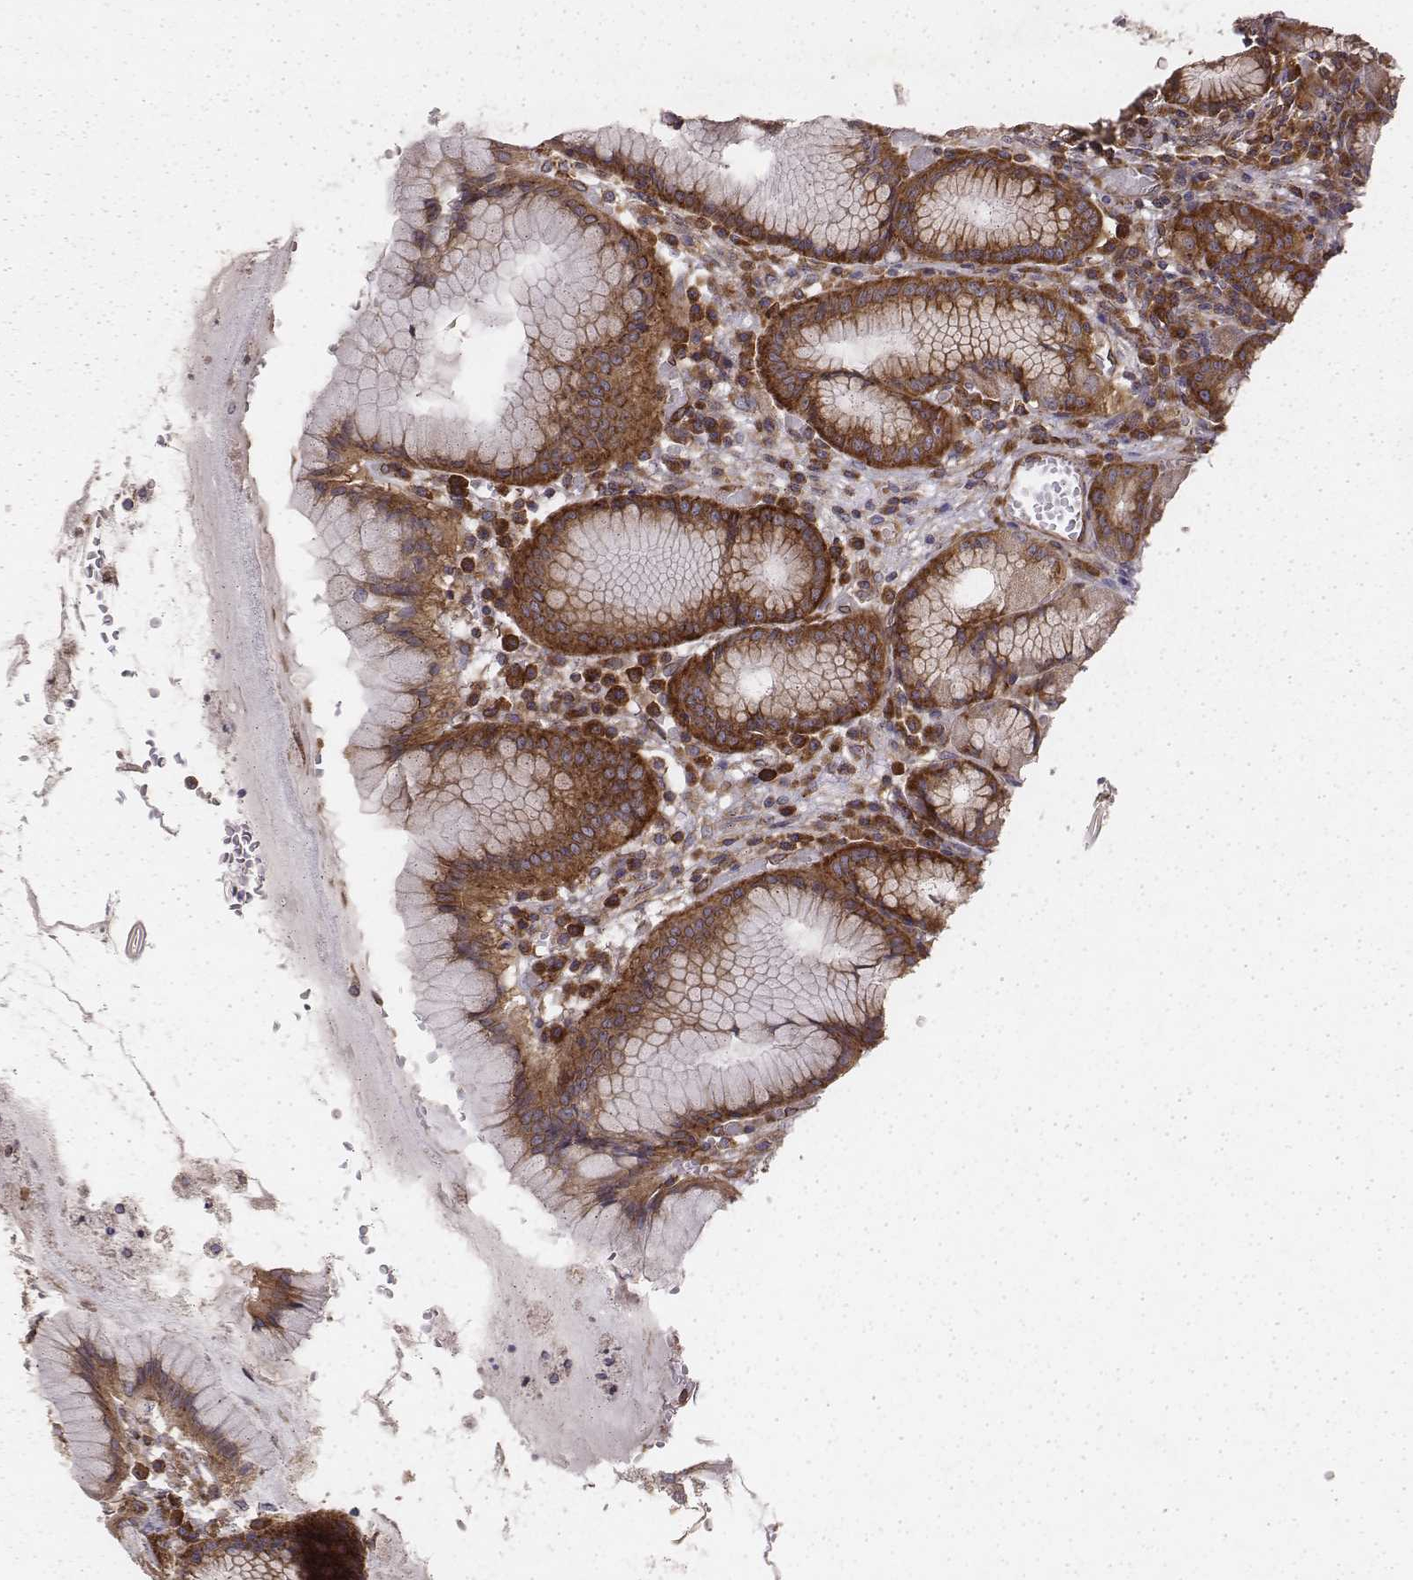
{"staining": {"intensity": "strong", "quantity": ">75%", "location": "cytoplasmic/membranous"}, "tissue": "stomach", "cell_type": "Glandular cells", "image_type": "normal", "snomed": [{"axis": "morphology", "description": "Normal tissue, NOS"}, {"axis": "topography", "description": "Stomach"}], "caption": "The histopathology image demonstrates a brown stain indicating the presence of a protein in the cytoplasmic/membranous of glandular cells in stomach. Using DAB (3,3'-diaminobenzidine) (brown) and hematoxylin (blue) stains, captured at high magnification using brightfield microscopy.", "gene": "TXLNA", "patient": {"sex": "male", "age": 55}}